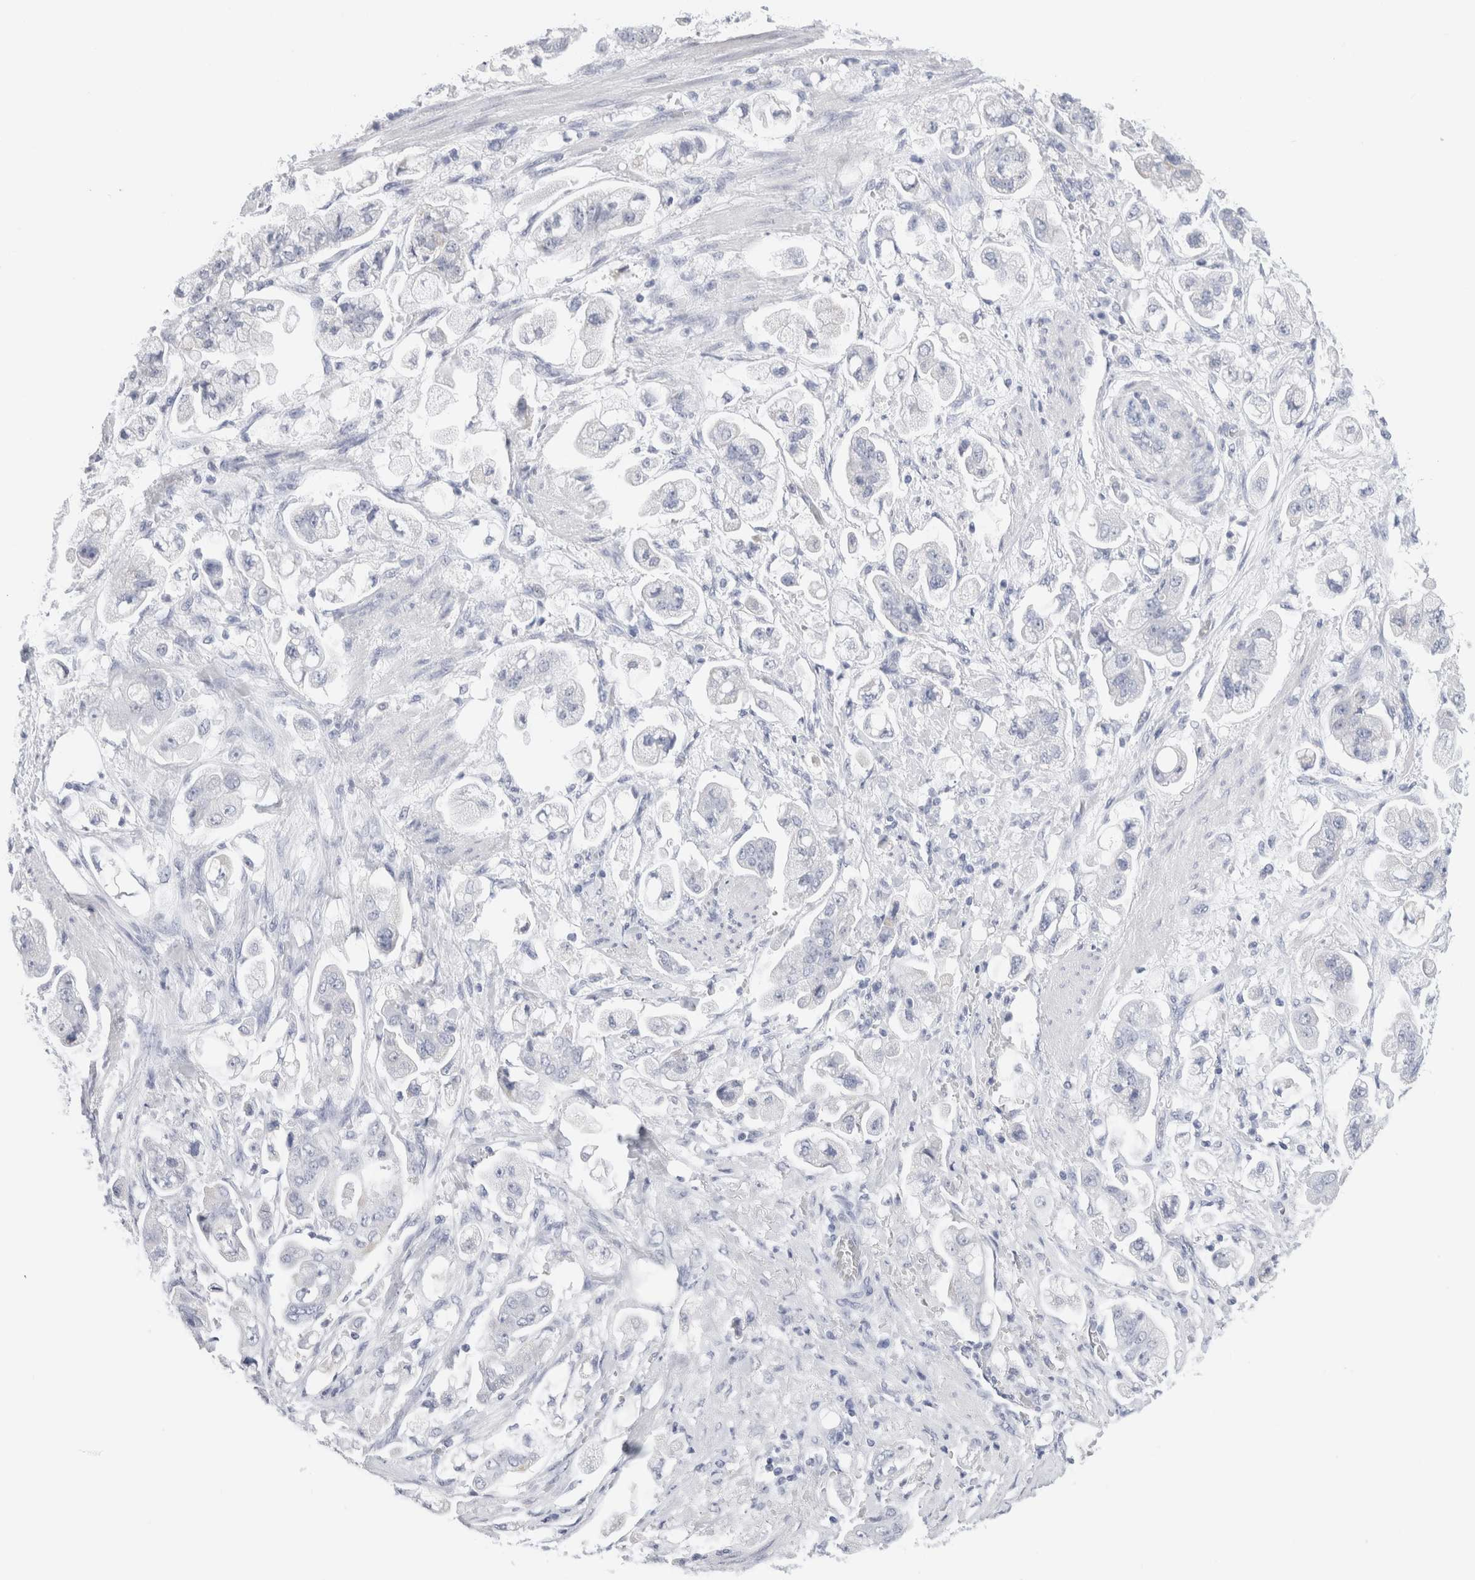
{"staining": {"intensity": "negative", "quantity": "none", "location": "none"}, "tissue": "stomach cancer", "cell_type": "Tumor cells", "image_type": "cancer", "snomed": [{"axis": "morphology", "description": "Adenocarcinoma, NOS"}, {"axis": "topography", "description": "Stomach"}], "caption": "Stomach adenocarcinoma was stained to show a protein in brown. There is no significant staining in tumor cells.", "gene": "ECHDC2", "patient": {"sex": "male", "age": 62}}